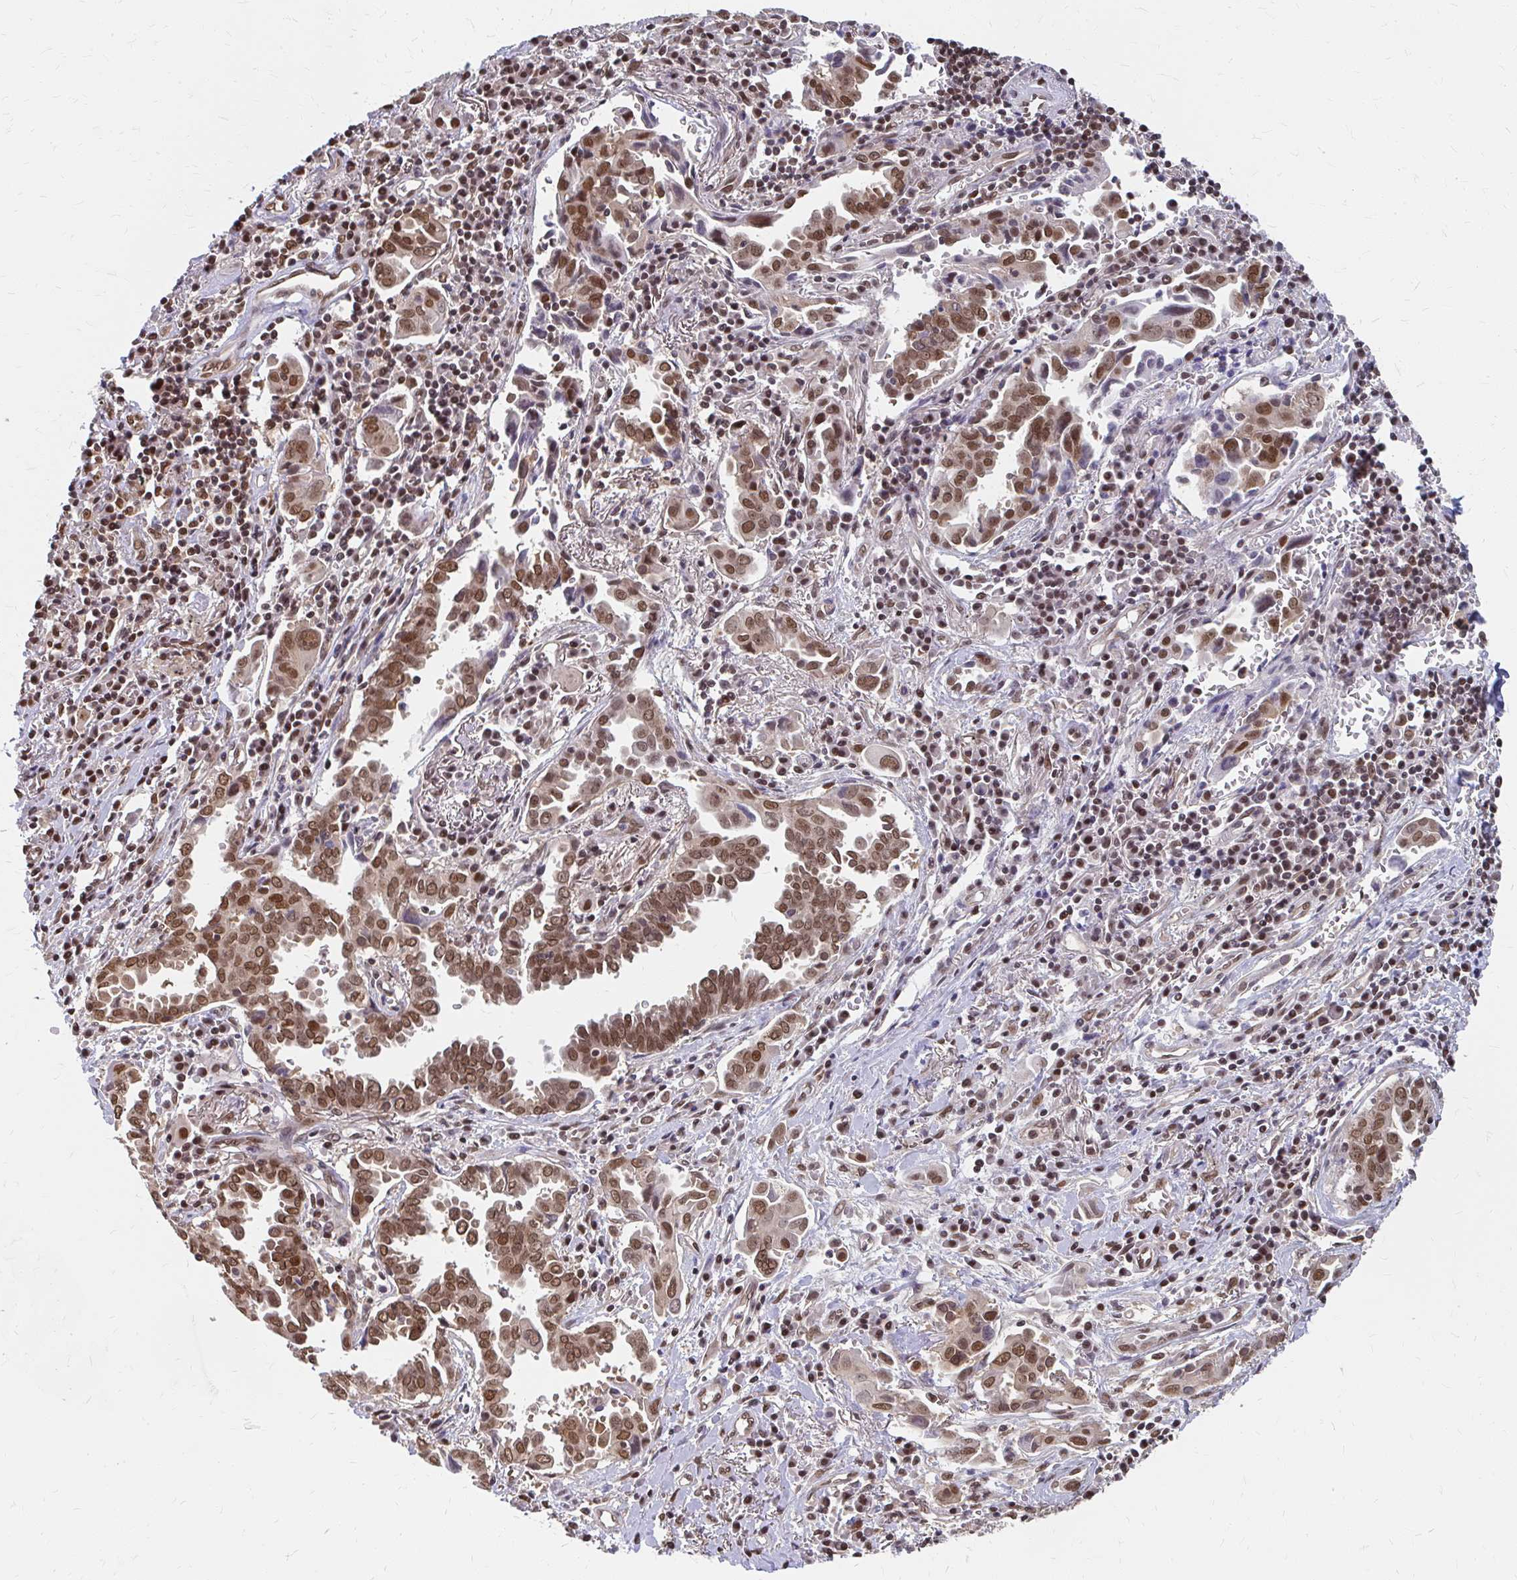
{"staining": {"intensity": "strong", "quantity": ">75%", "location": "nuclear"}, "tissue": "lung cancer", "cell_type": "Tumor cells", "image_type": "cancer", "snomed": [{"axis": "morphology", "description": "Adenocarcinoma, NOS"}, {"axis": "topography", "description": "Lung"}], "caption": "Protein expression analysis of lung cancer (adenocarcinoma) shows strong nuclear positivity in approximately >75% of tumor cells.", "gene": "XPO1", "patient": {"sex": "male", "age": 76}}